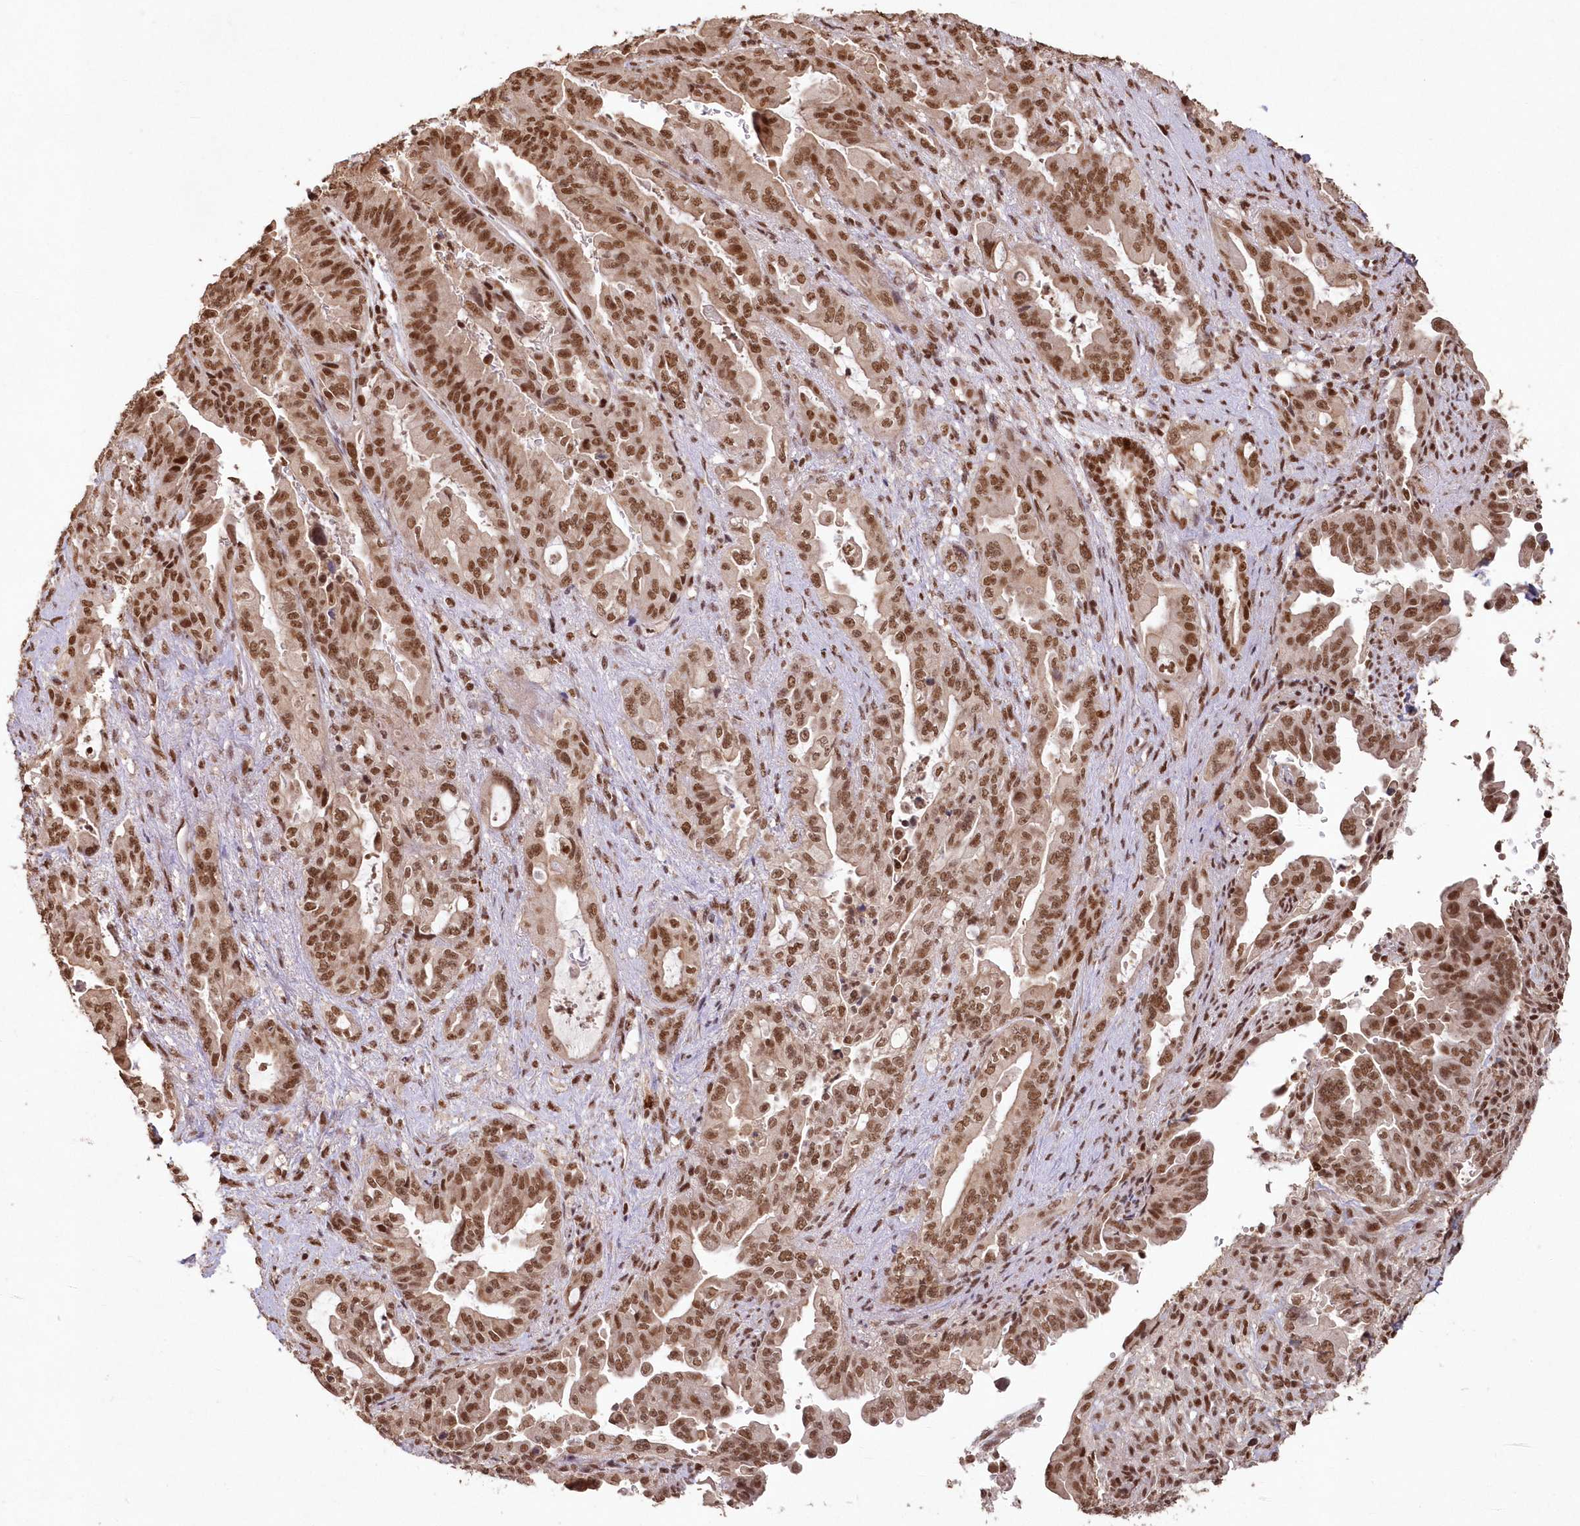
{"staining": {"intensity": "moderate", "quantity": ">75%", "location": "nuclear"}, "tissue": "pancreatic cancer", "cell_type": "Tumor cells", "image_type": "cancer", "snomed": [{"axis": "morphology", "description": "Adenocarcinoma, NOS"}, {"axis": "topography", "description": "Pancreas"}], "caption": "The image exhibits a brown stain indicating the presence of a protein in the nuclear of tumor cells in pancreatic cancer (adenocarcinoma).", "gene": "PDS5A", "patient": {"sex": "male", "age": 70}}